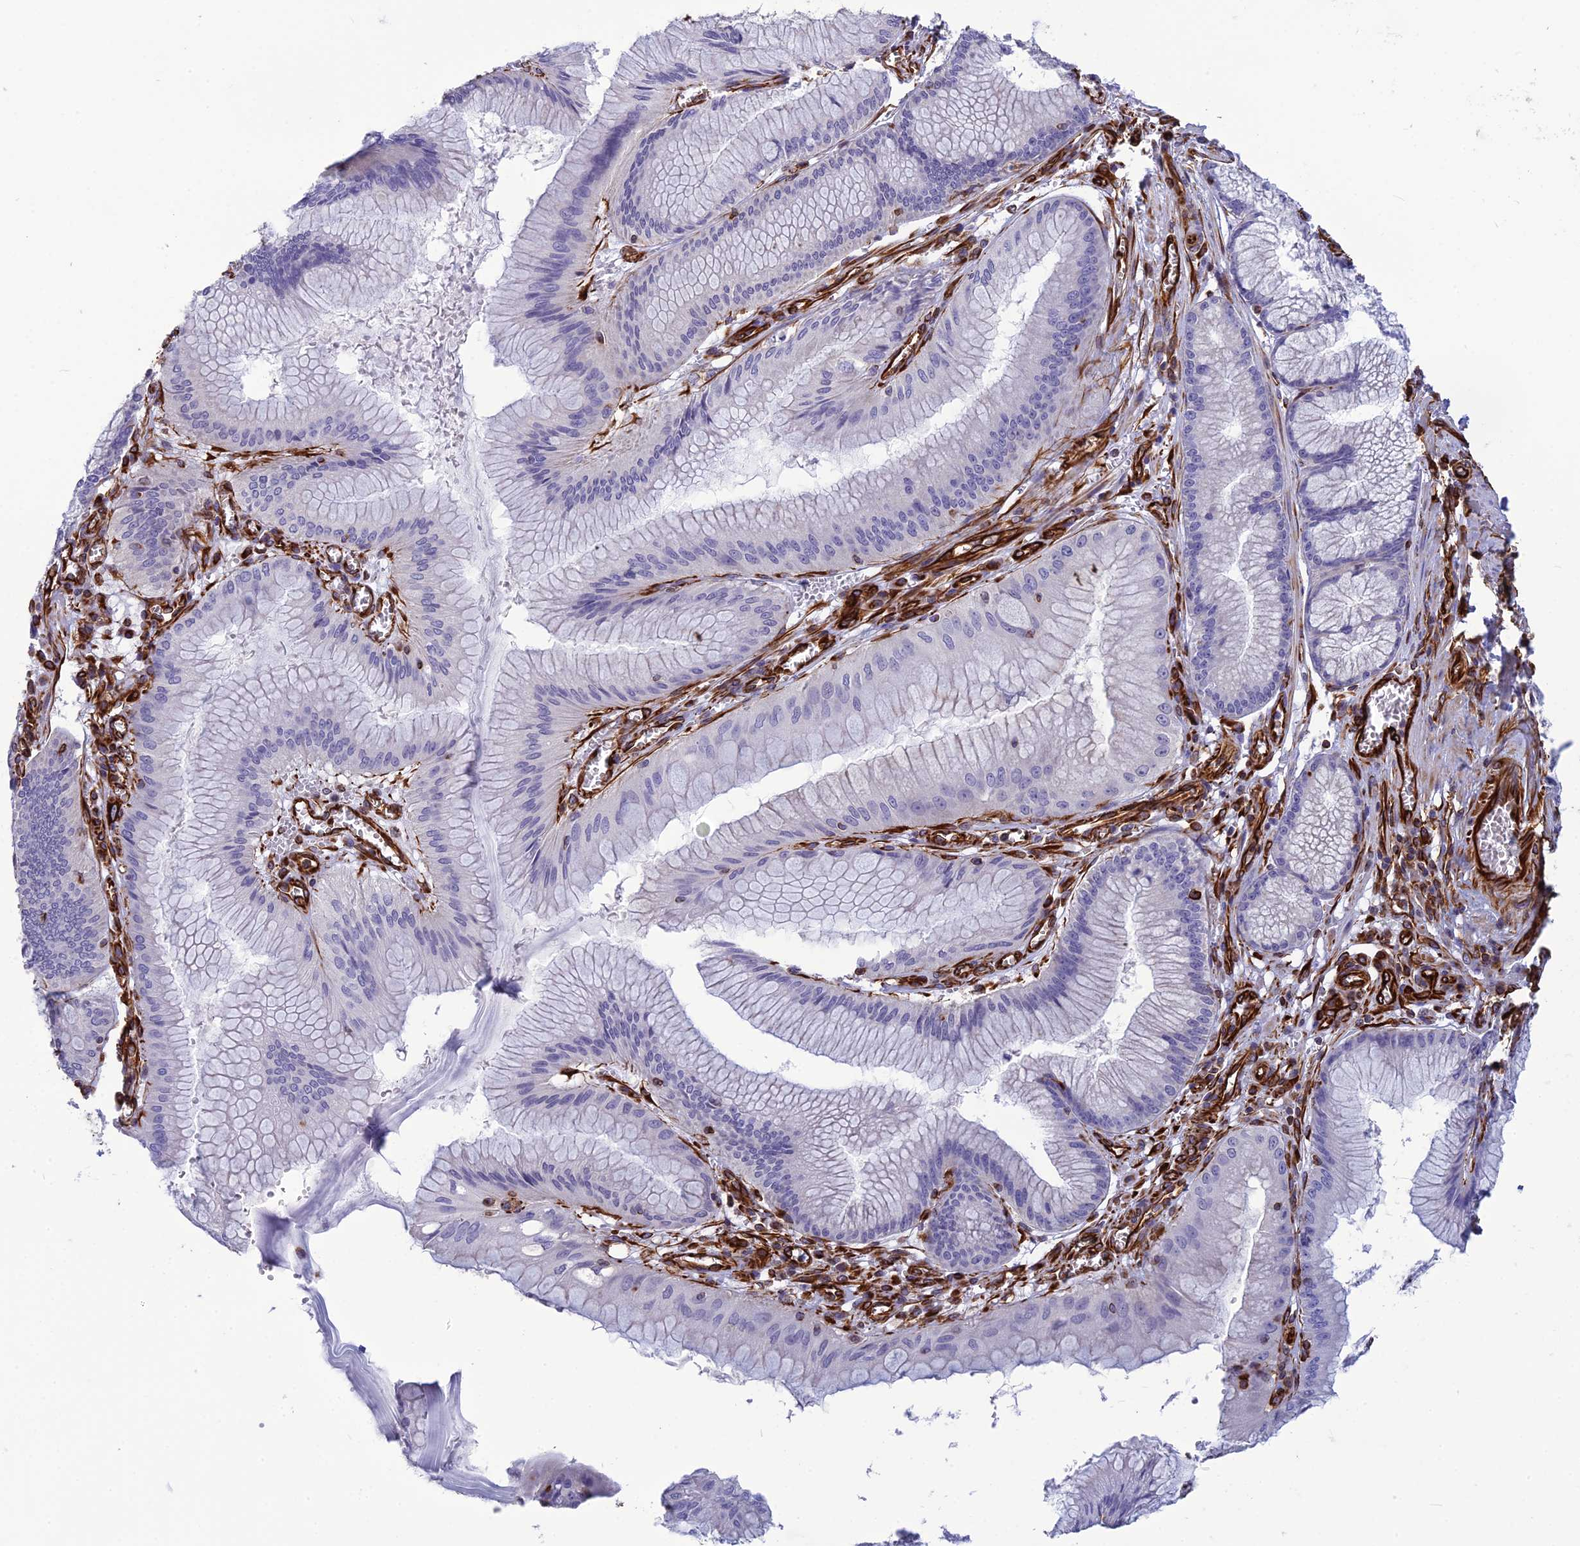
{"staining": {"intensity": "negative", "quantity": "none", "location": "none"}, "tissue": "stomach cancer", "cell_type": "Tumor cells", "image_type": "cancer", "snomed": [{"axis": "morphology", "description": "Adenocarcinoma, NOS"}, {"axis": "topography", "description": "Stomach"}], "caption": "Immunohistochemistry of human adenocarcinoma (stomach) reveals no expression in tumor cells. (Immunohistochemistry, brightfield microscopy, high magnification).", "gene": "FBXL20", "patient": {"sex": "male", "age": 59}}